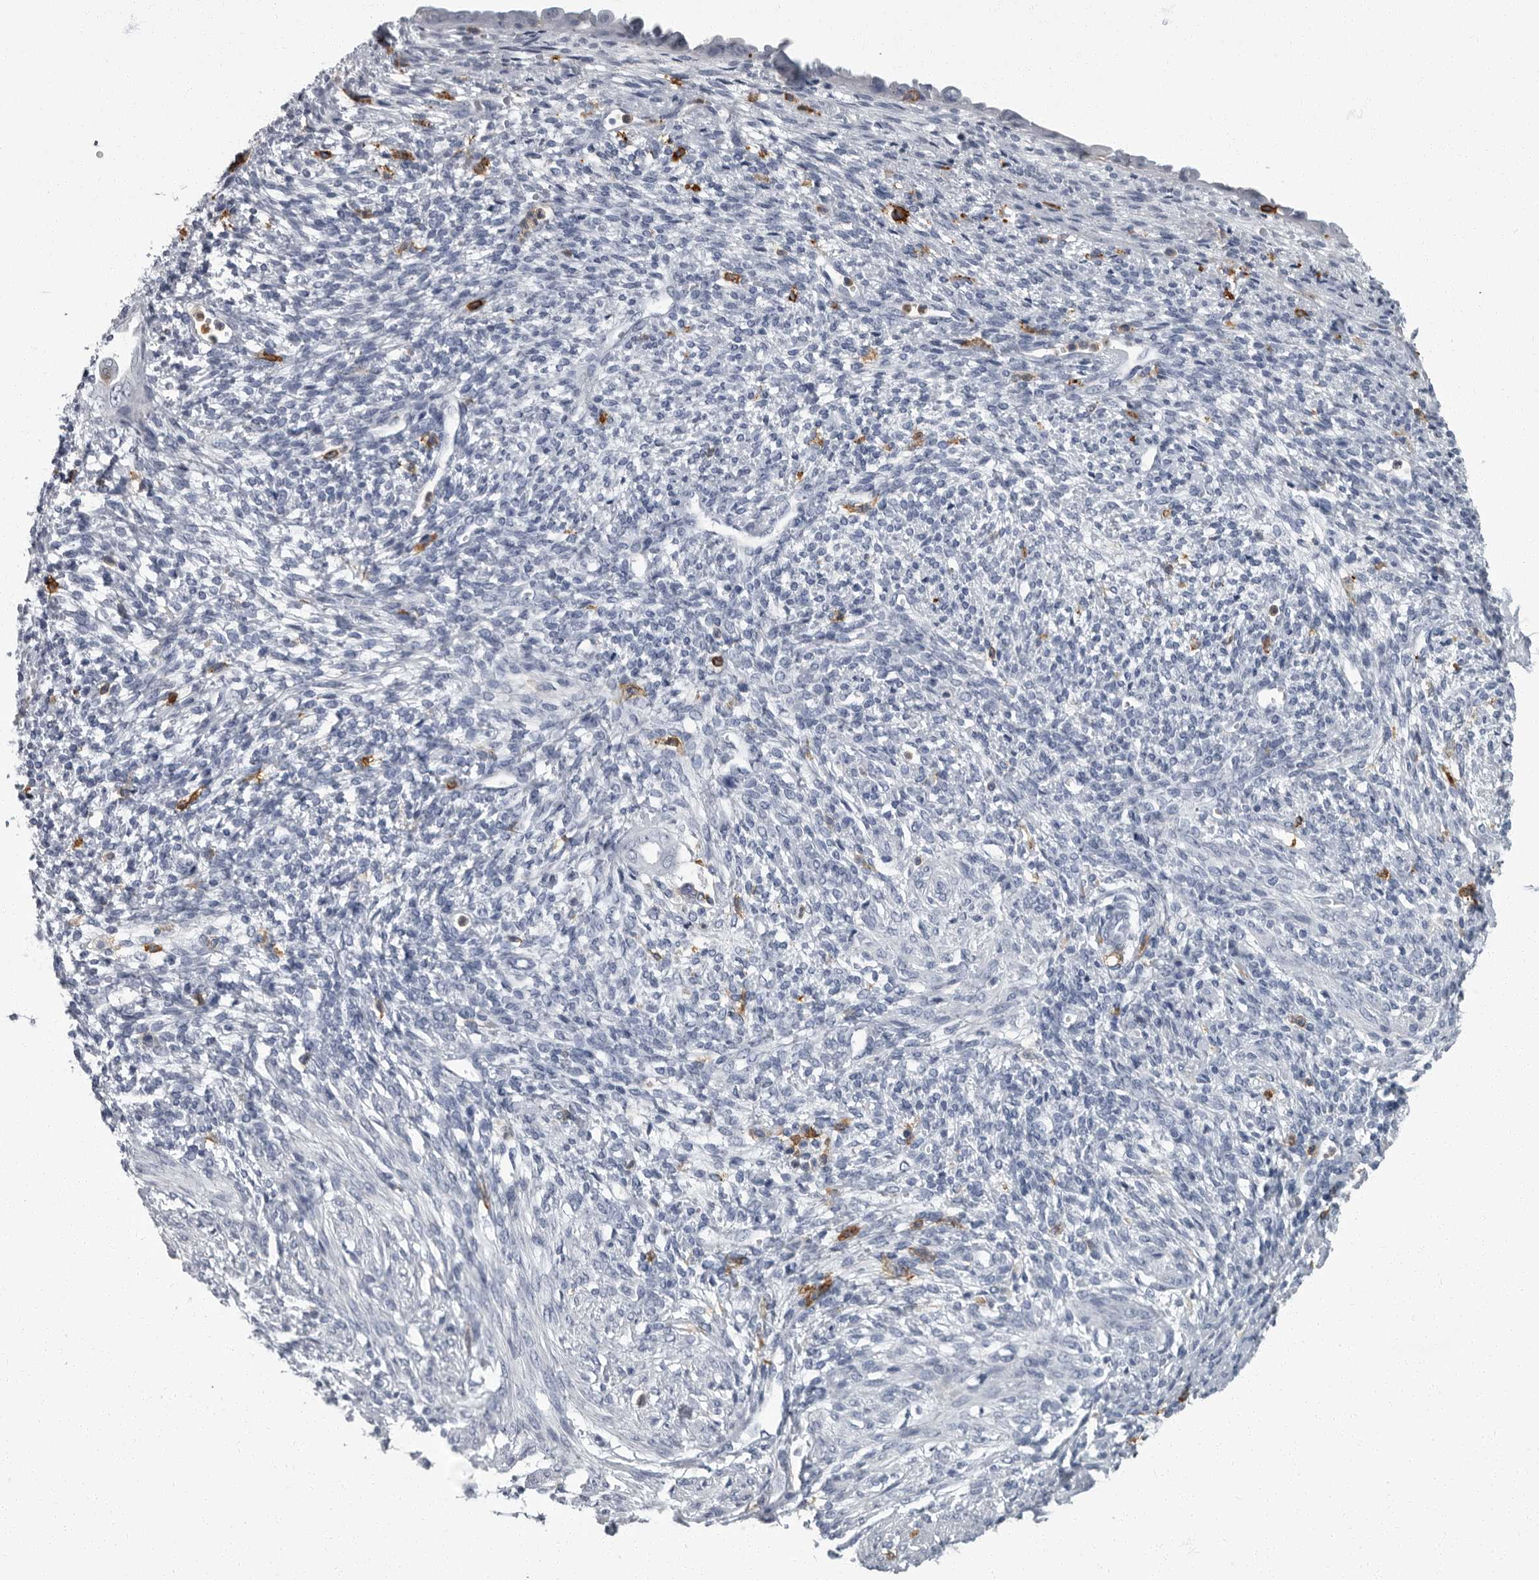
{"staining": {"intensity": "negative", "quantity": "none", "location": "none"}, "tissue": "endometrium", "cell_type": "Cells in endometrial stroma", "image_type": "normal", "snomed": [{"axis": "morphology", "description": "Normal tissue, NOS"}, {"axis": "topography", "description": "Endometrium"}], "caption": "IHC of unremarkable endometrium reveals no positivity in cells in endometrial stroma.", "gene": "FCER1G", "patient": {"sex": "female", "age": 66}}